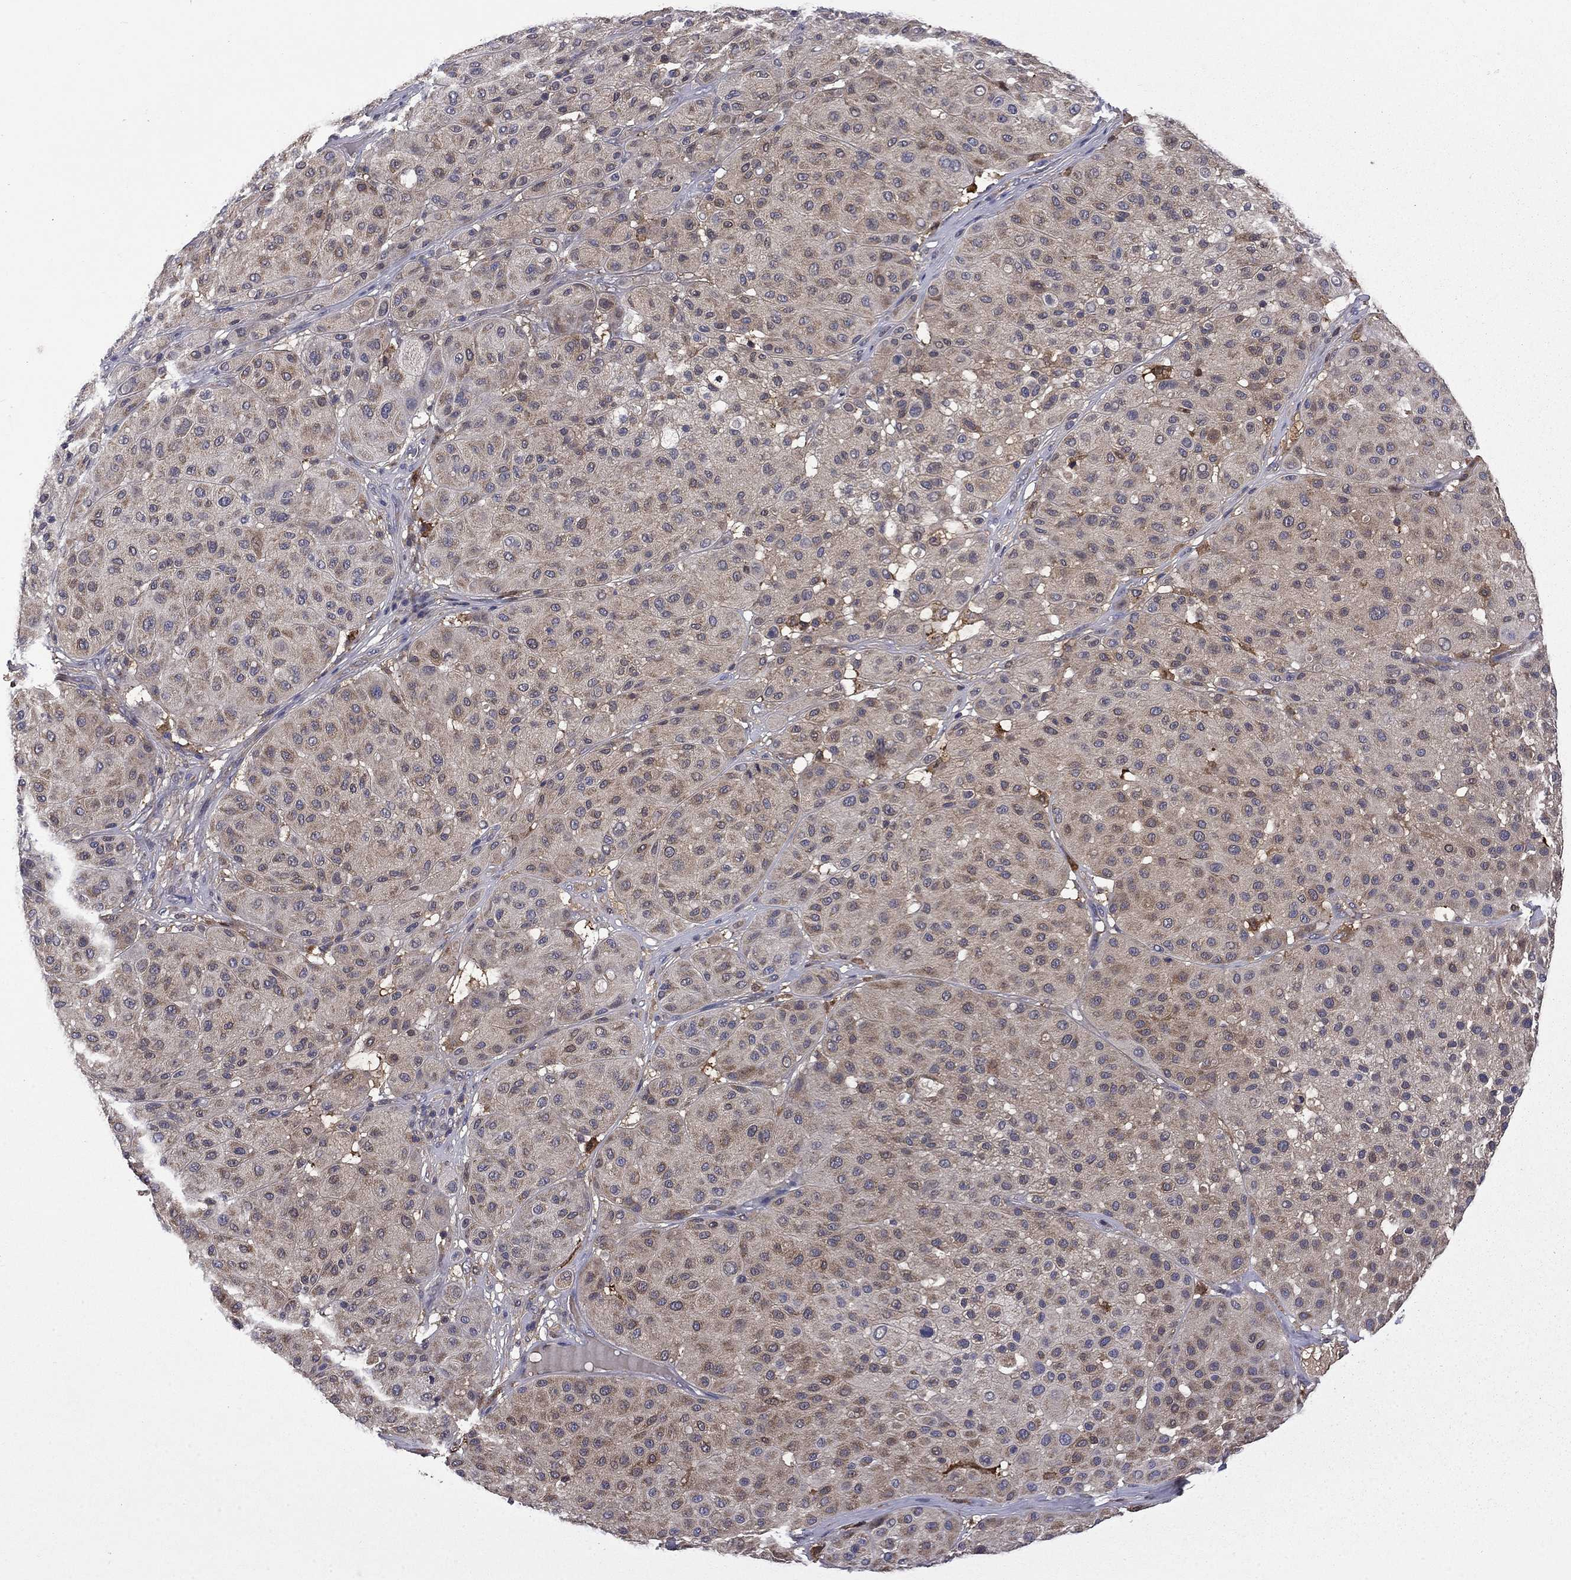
{"staining": {"intensity": "weak", "quantity": "25%-75%", "location": "cytoplasmic/membranous"}, "tissue": "melanoma", "cell_type": "Tumor cells", "image_type": "cancer", "snomed": [{"axis": "morphology", "description": "Malignant melanoma, Metastatic site"}, {"axis": "topography", "description": "Smooth muscle"}], "caption": "Immunohistochemistry of human melanoma shows low levels of weak cytoplasmic/membranous staining in approximately 25%-75% of tumor cells.", "gene": "CEACAM7", "patient": {"sex": "male", "age": 41}}